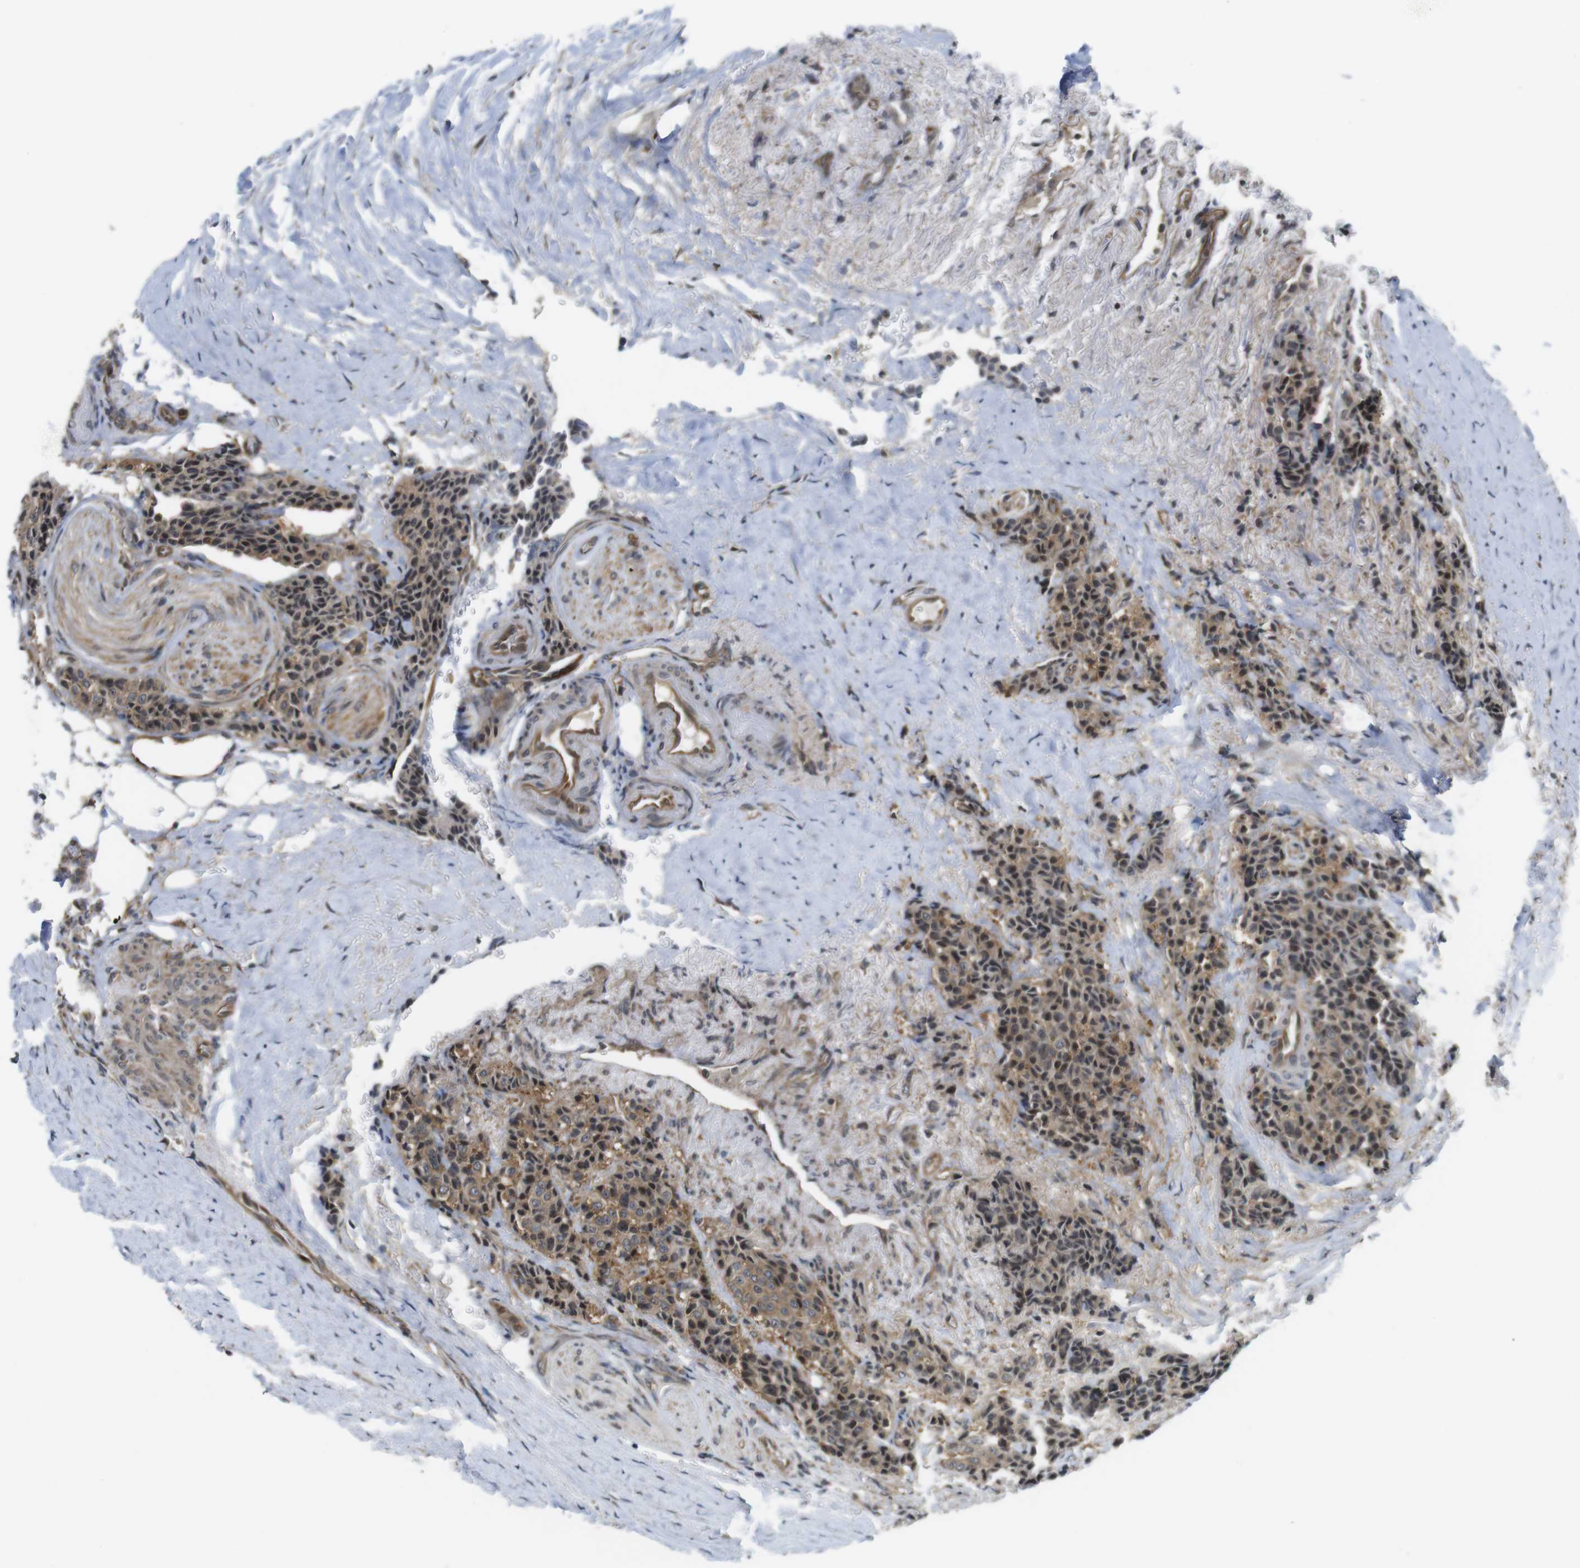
{"staining": {"intensity": "moderate", "quantity": ">75%", "location": "cytoplasmic/membranous,nuclear"}, "tissue": "carcinoid", "cell_type": "Tumor cells", "image_type": "cancer", "snomed": [{"axis": "morphology", "description": "Carcinoid, malignant, NOS"}, {"axis": "topography", "description": "Colon"}], "caption": "Protein staining of carcinoid tissue shows moderate cytoplasmic/membranous and nuclear expression in about >75% of tumor cells.", "gene": "CC2D1A", "patient": {"sex": "female", "age": 61}}